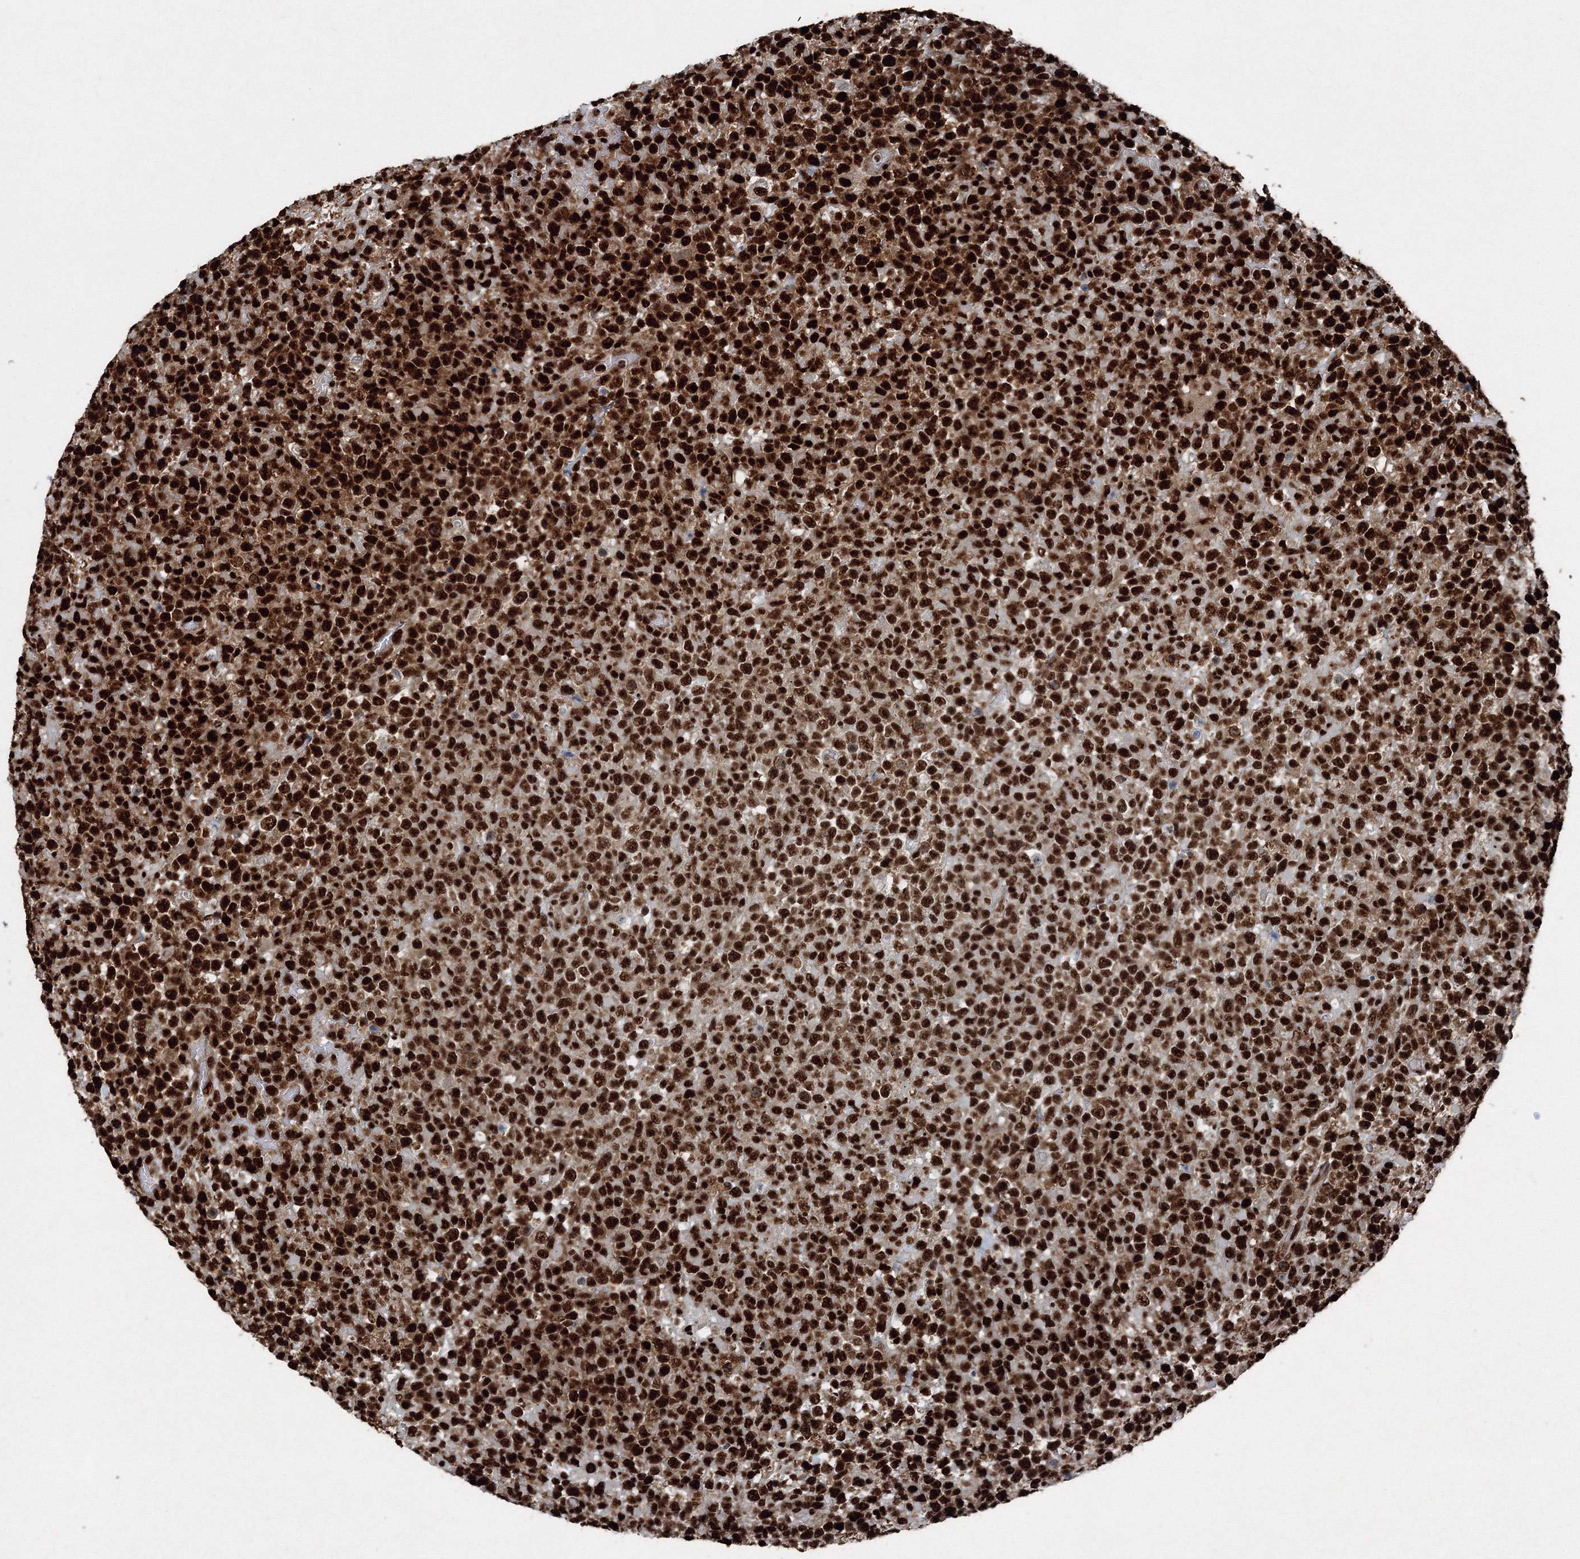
{"staining": {"intensity": "strong", "quantity": ">75%", "location": "nuclear"}, "tissue": "lymphoma", "cell_type": "Tumor cells", "image_type": "cancer", "snomed": [{"axis": "morphology", "description": "Malignant lymphoma, non-Hodgkin's type, High grade"}, {"axis": "topography", "description": "Colon"}], "caption": "This image exhibits immunohistochemistry staining of malignant lymphoma, non-Hodgkin's type (high-grade), with high strong nuclear staining in about >75% of tumor cells.", "gene": "SNRPC", "patient": {"sex": "female", "age": 53}}